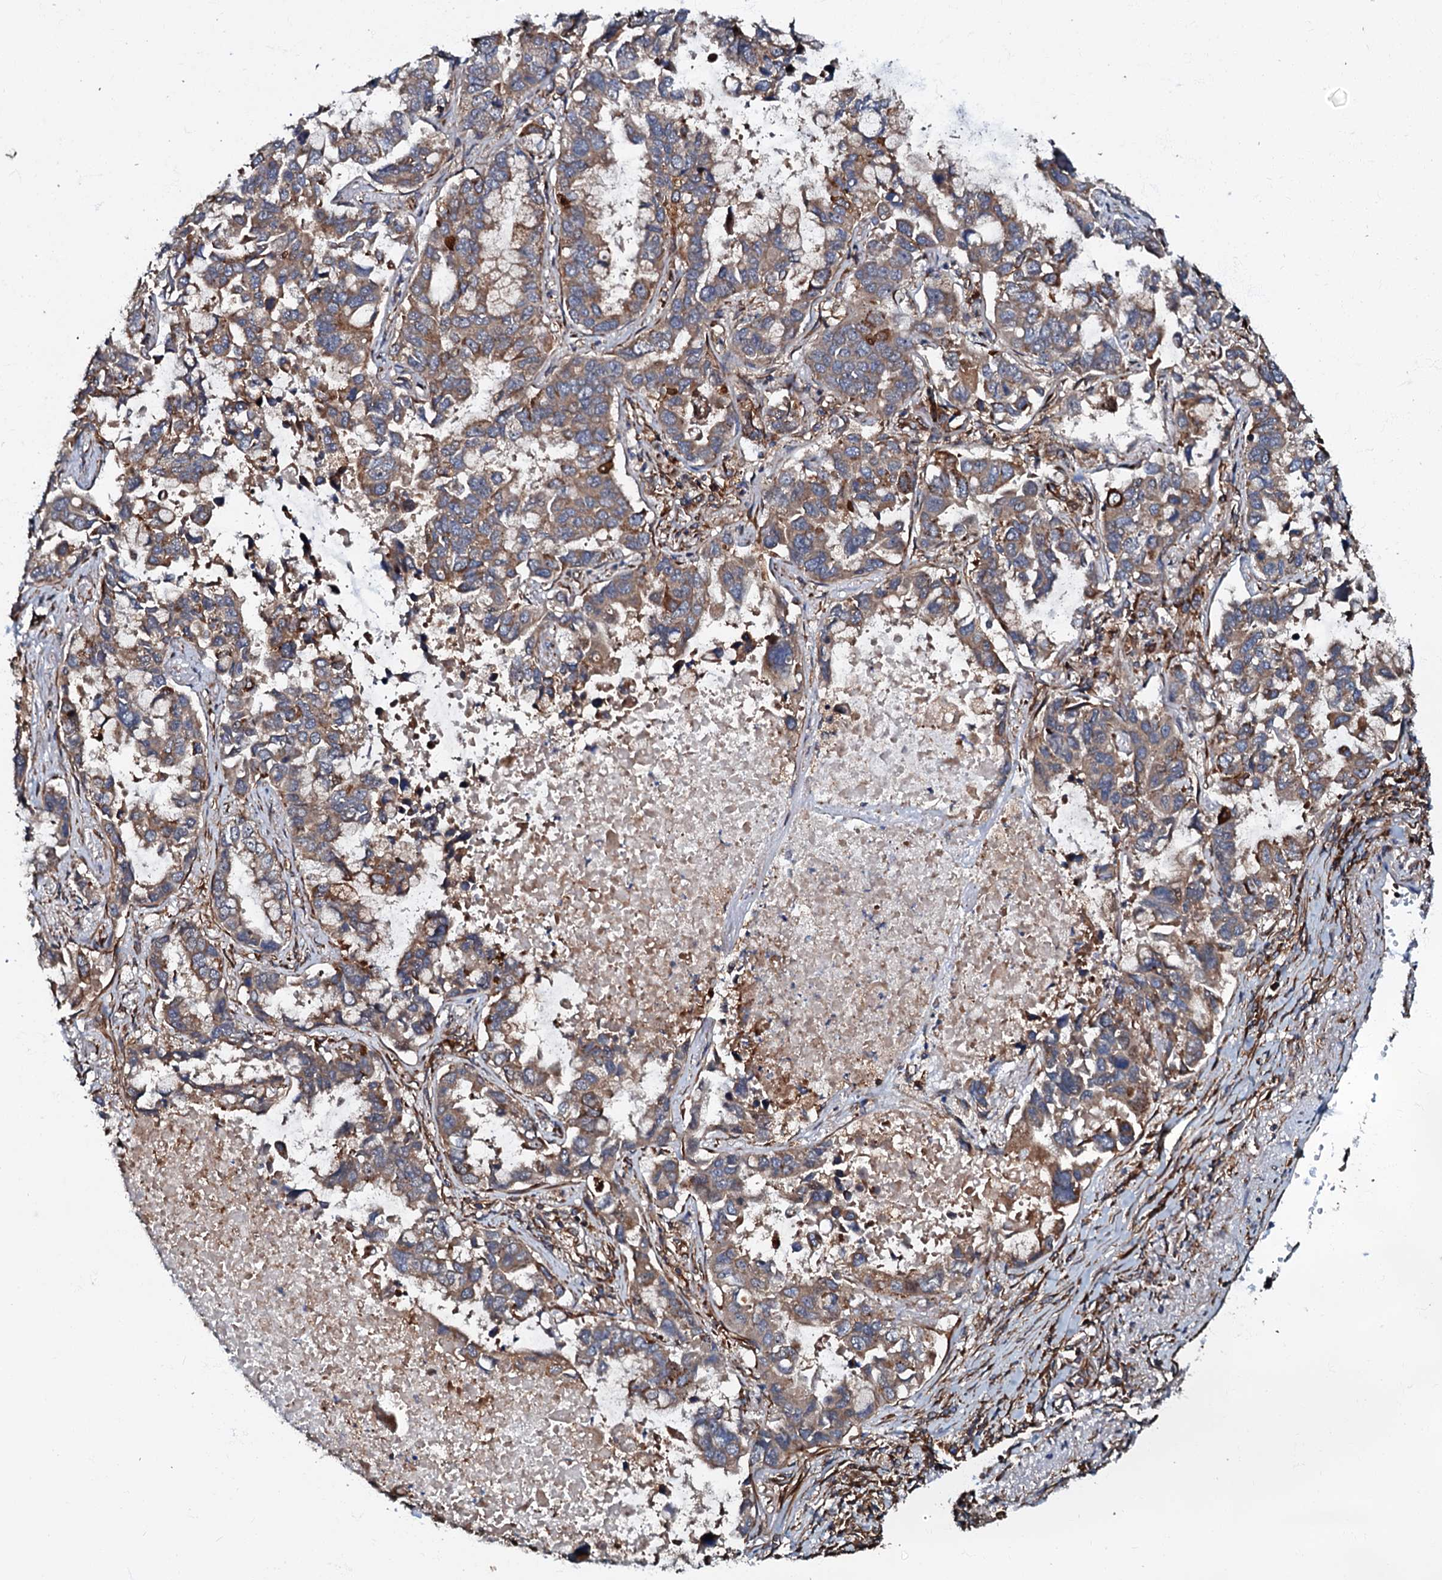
{"staining": {"intensity": "moderate", "quantity": ">75%", "location": "cytoplasmic/membranous"}, "tissue": "lung cancer", "cell_type": "Tumor cells", "image_type": "cancer", "snomed": [{"axis": "morphology", "description": "Adenocarcinoma, NOS"}, {"axis": "topography", "description": "Lung"}], "caption": "The image displays immunohistochemical staining of lung cancer (adenocarcinoma). There is moderate cytoplasmic/membranous staining is present in approximately >75% of tumor cells.", "gene": "BLOC1S6", "patient": {"sex": "male", "age": 64}}